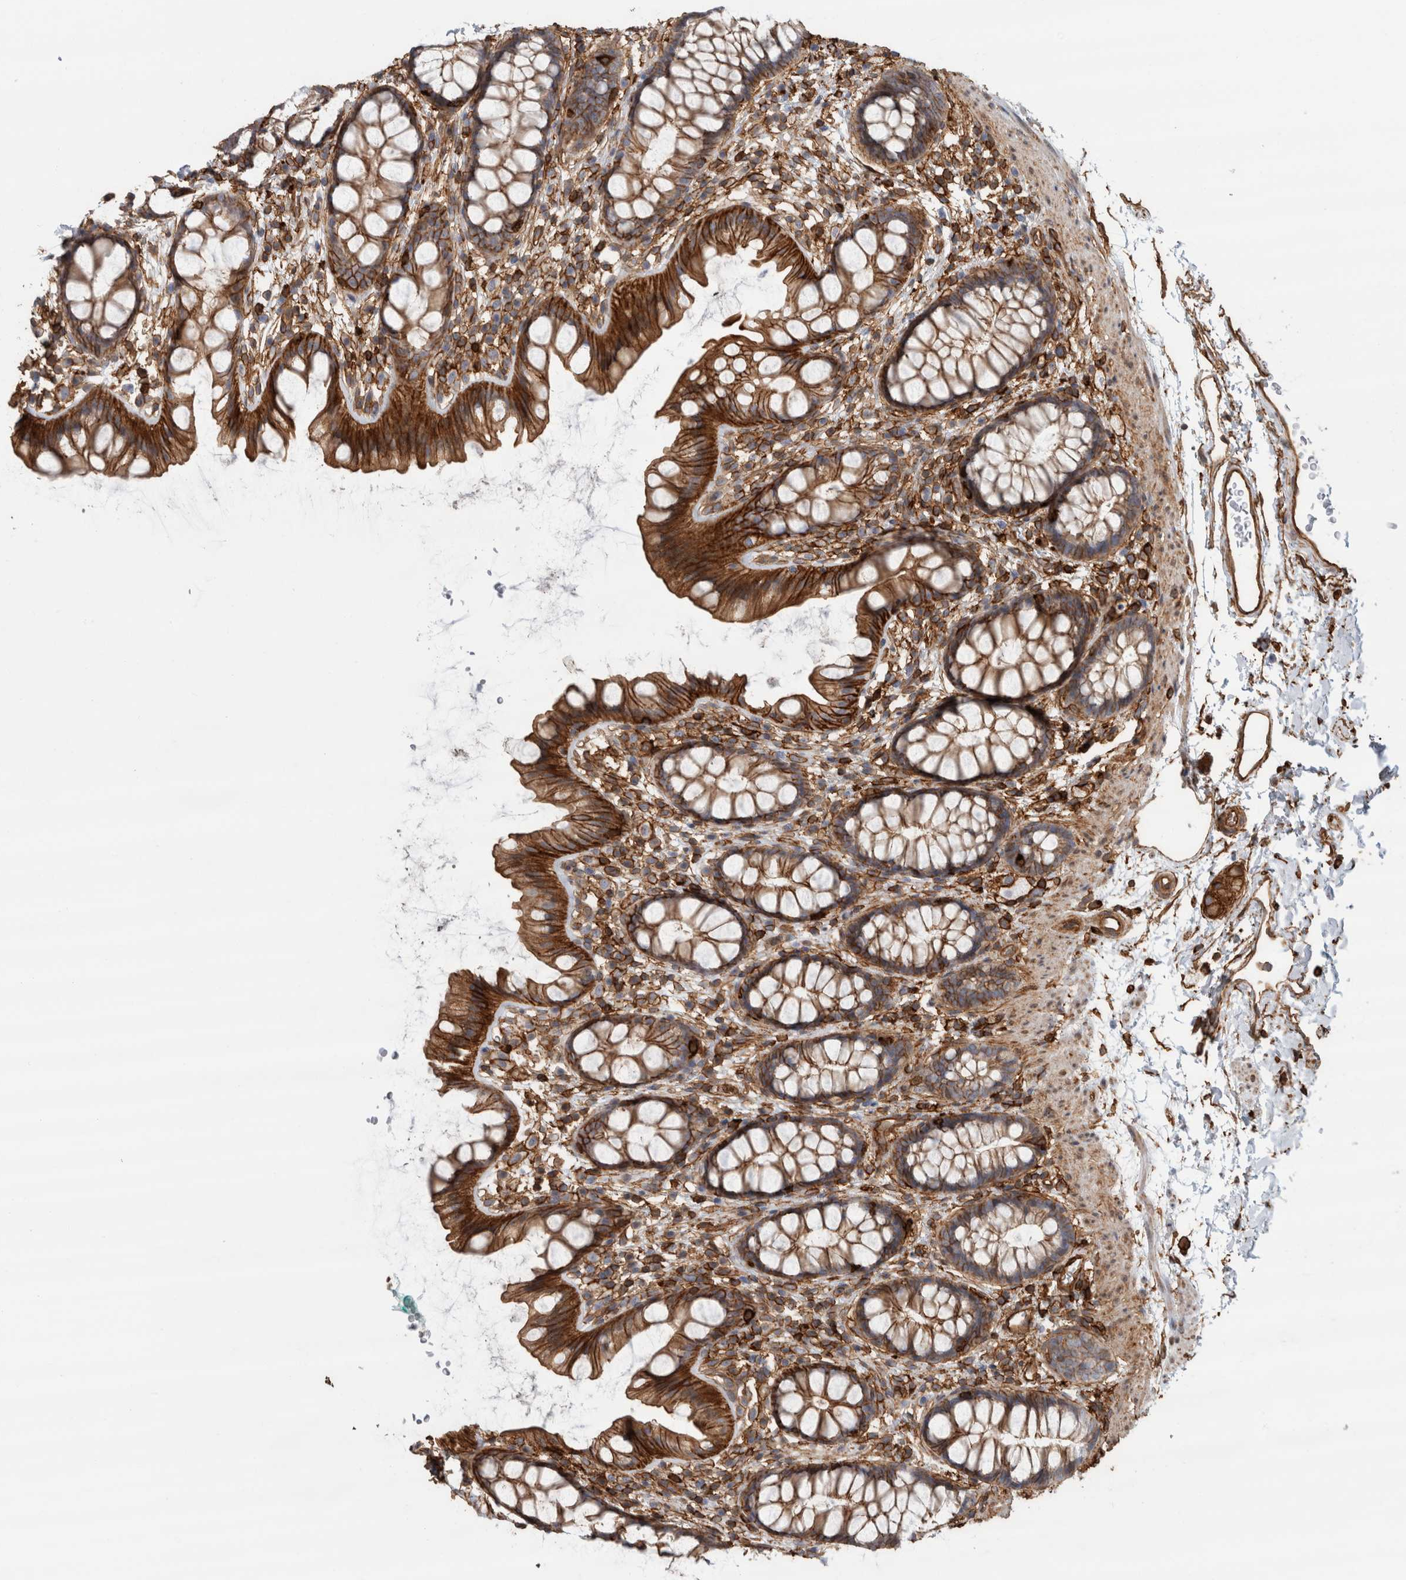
{"staining": {"intensity": "strong", "quantity": ">75%", "location": "cytoplasmic/membranous"}, "tissue": "rectum", "cell_type": "Glandular cells", "image_type": "normal", "snomed": [{"axis": "morphology", "description": "Normal tissue, NOS"}, {"axis": "topography", "description": "Rectum"}], "caption": "About >75% of glandular cells in benign rectum show strong cytoplasmic/membranous protein staining as visualized by brown immunohistochemical staining.", "gene": "AHNAK", "patient": {"sex": "female", "age": 65}}